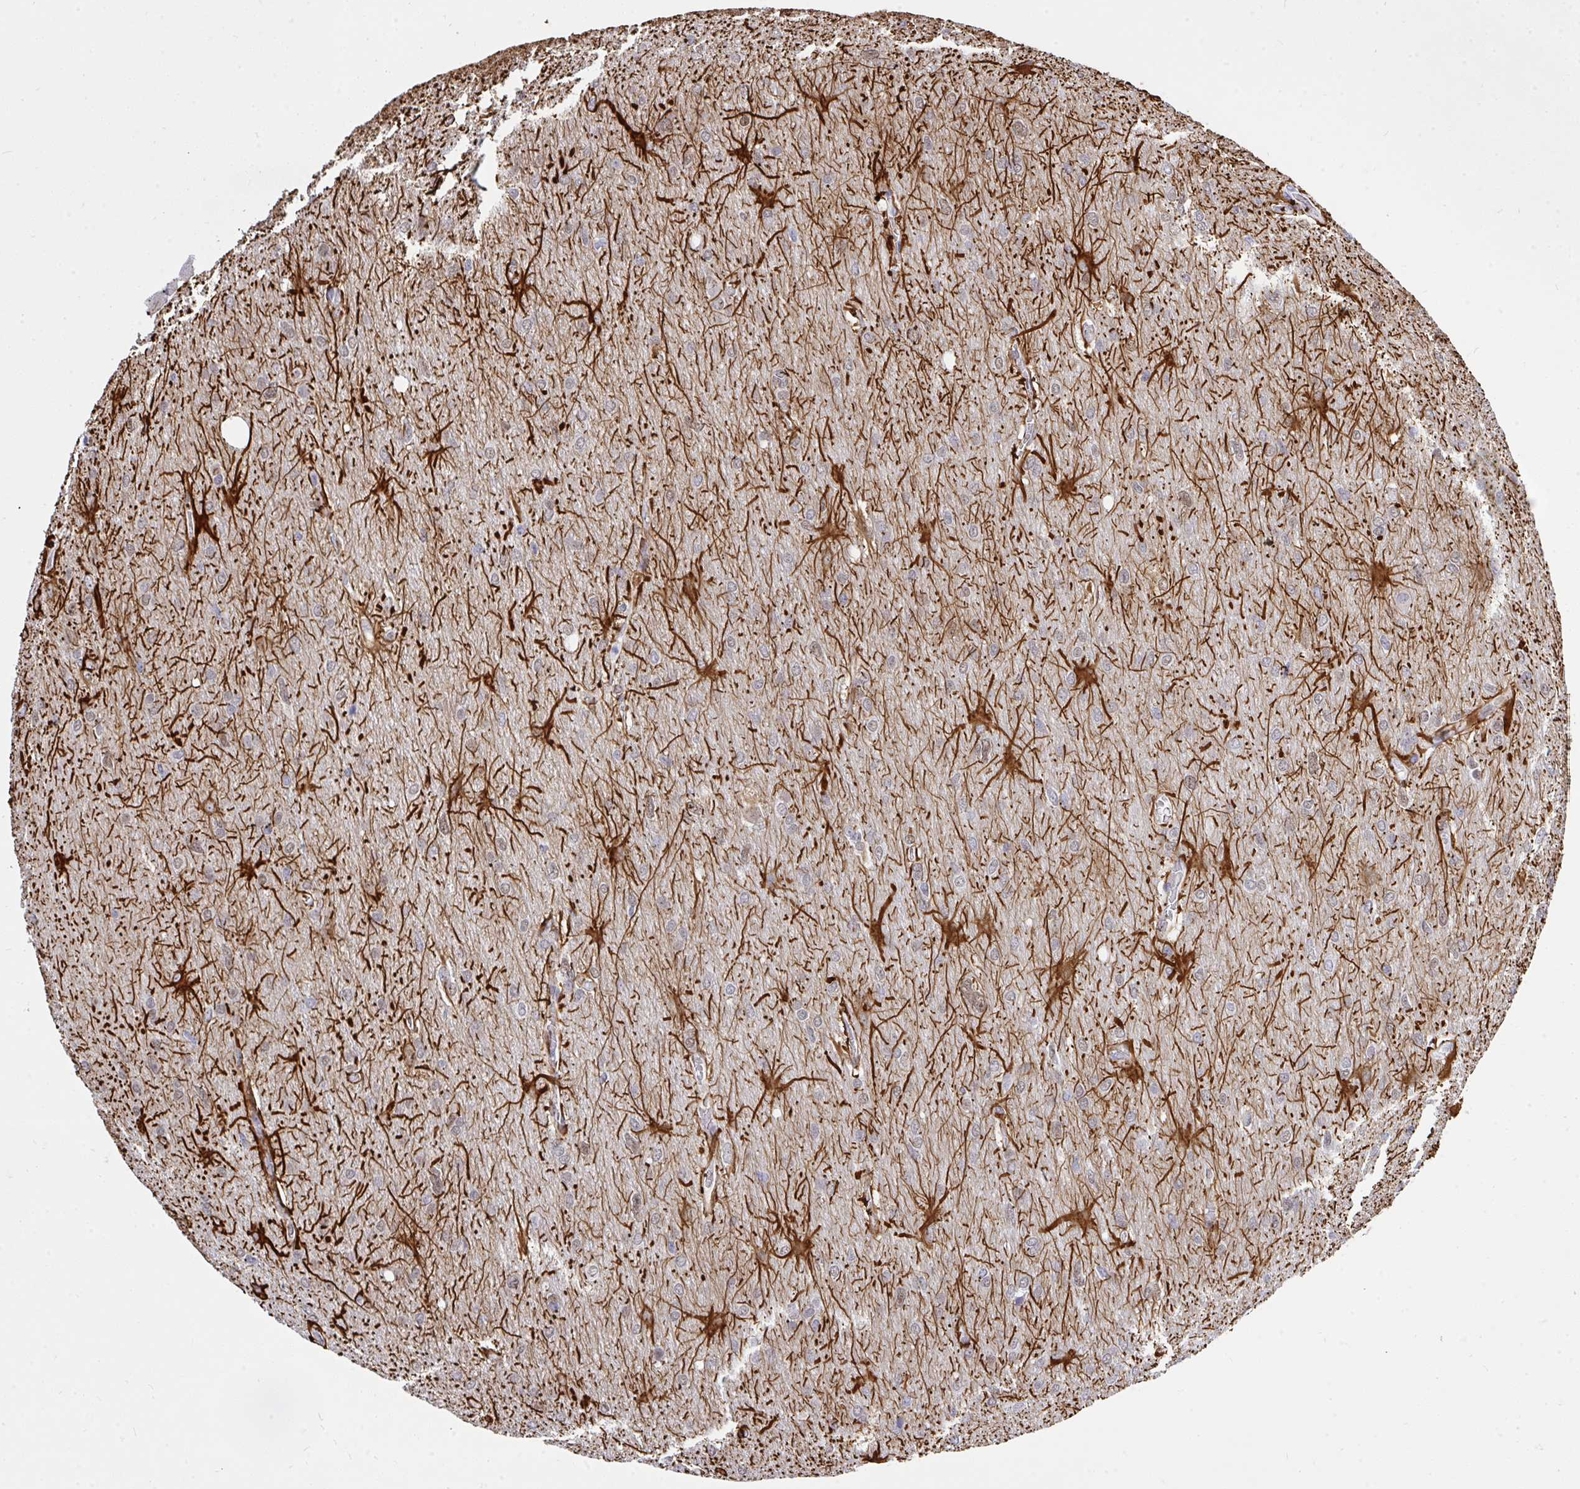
{"staining": {"intensity": "negative", "quantity": "none", "location": "none"}, "tissue": "glioma", "cell_type": "Tumor cells", "image_type": "cancer", "snomed": [{"axis": "morphology", "description": "Glioma, malignant, High grade"}, {"axis": "topography", "description": "Brain"}], "caption": "An immunohistochemistry histopathology image of high-grade glioma (malignant) is shown. There is no staining in tumor cells of high-grade glioma (malignant).", "gene": "THOP1", "patient": {"sex": "male", "age": 53}}